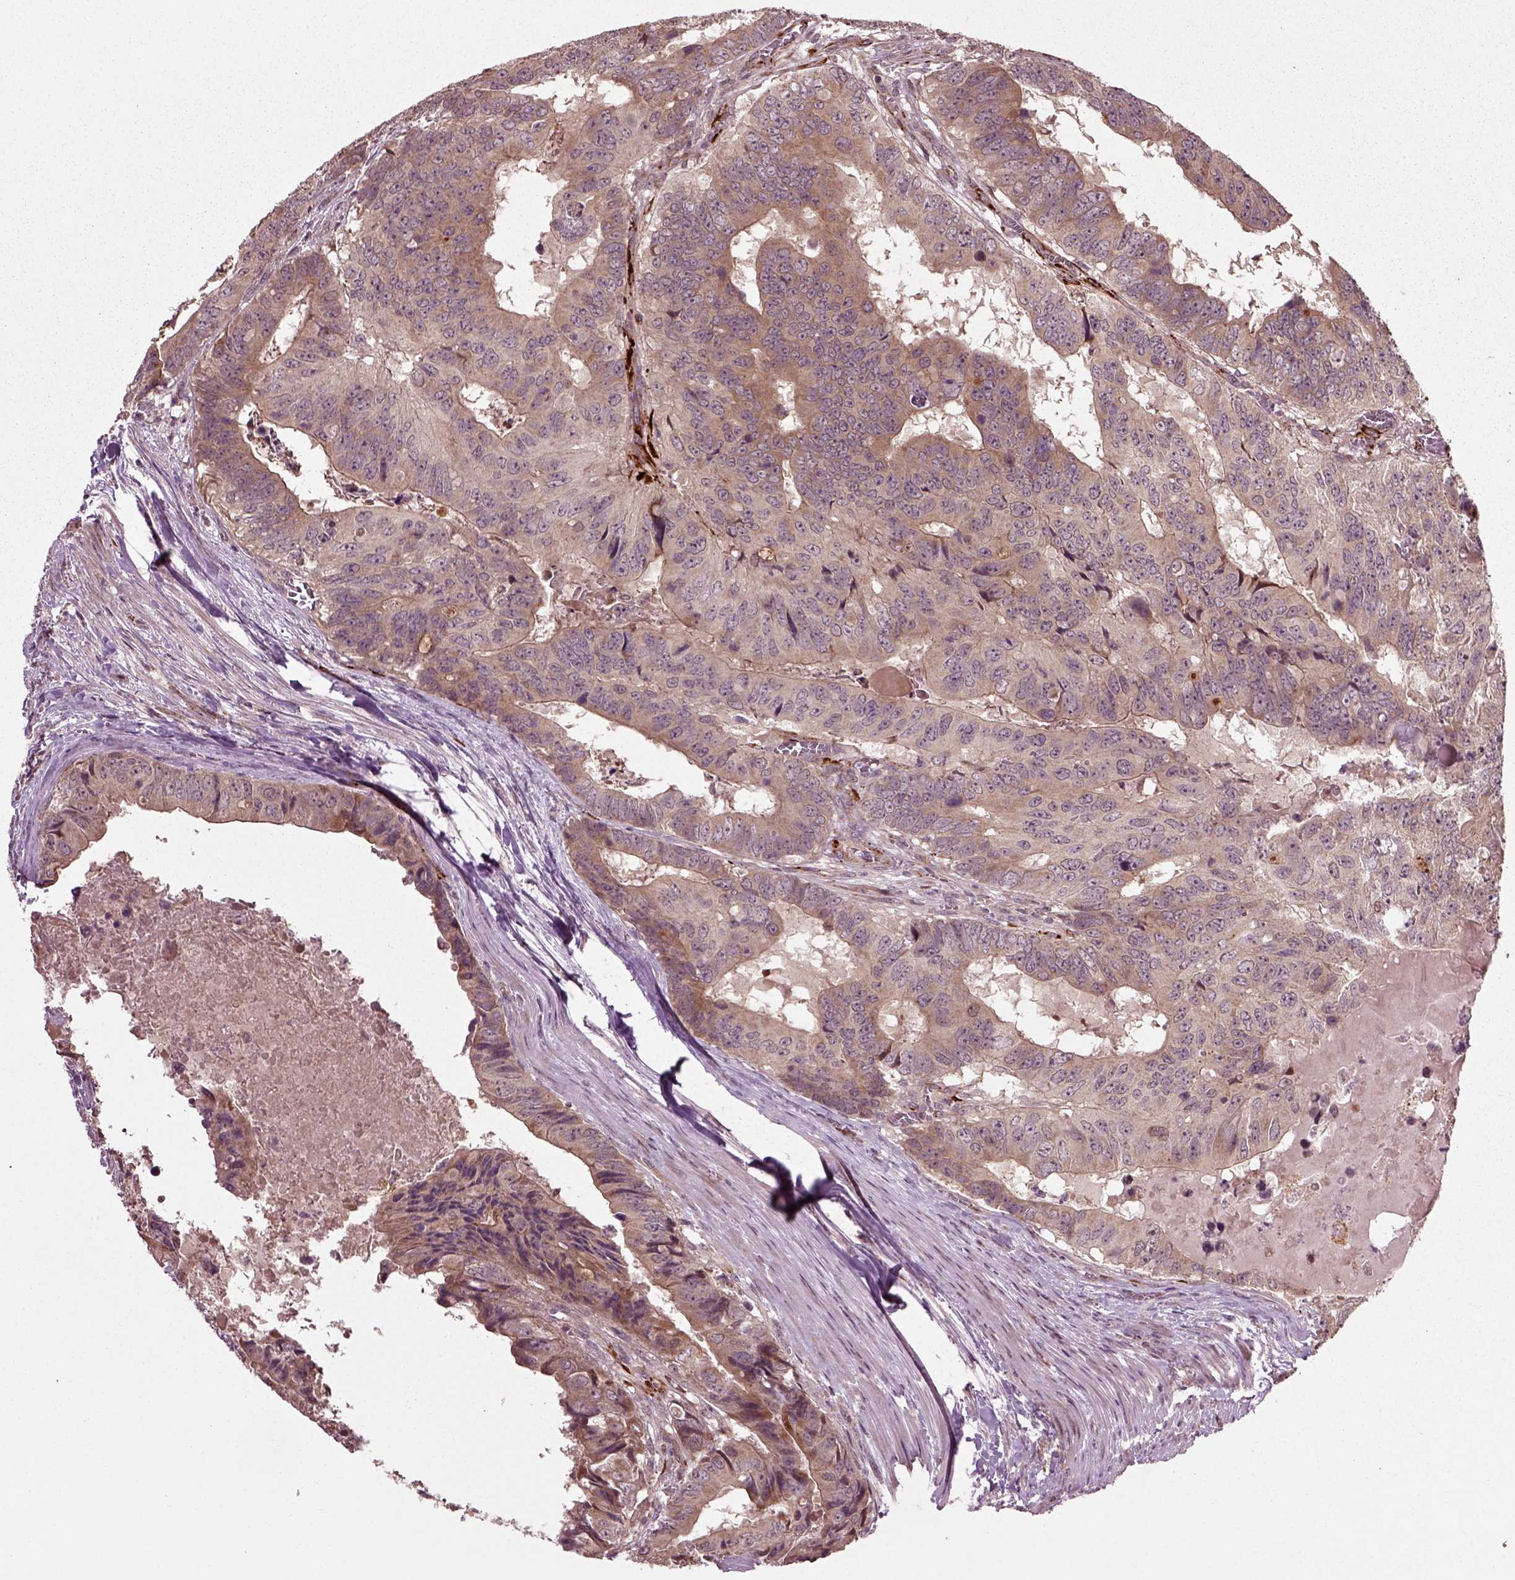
{"staining": {"intensity": "moderate", "quantity": "25%-75%", "location": "cytoplasmic/membranous"}, "tissue": "colorectal cancer", "cell_type": "Tumor cells", "image_type": "cancer", "snomed": [{"axis": "morphology", "description": "Adenocarcinoma, NOS"}, {"axis": "topography", "description": "Colon"}], "caption": "Colorectal cancer (adenocarcinoma) stained for a protein (brown) exhibits moderate cytoplasmic/membranous positive expression in about 25%-75% of tumor cells.", "gene": "PLCD3", "patient": {"sex": "male", "age": 79}}